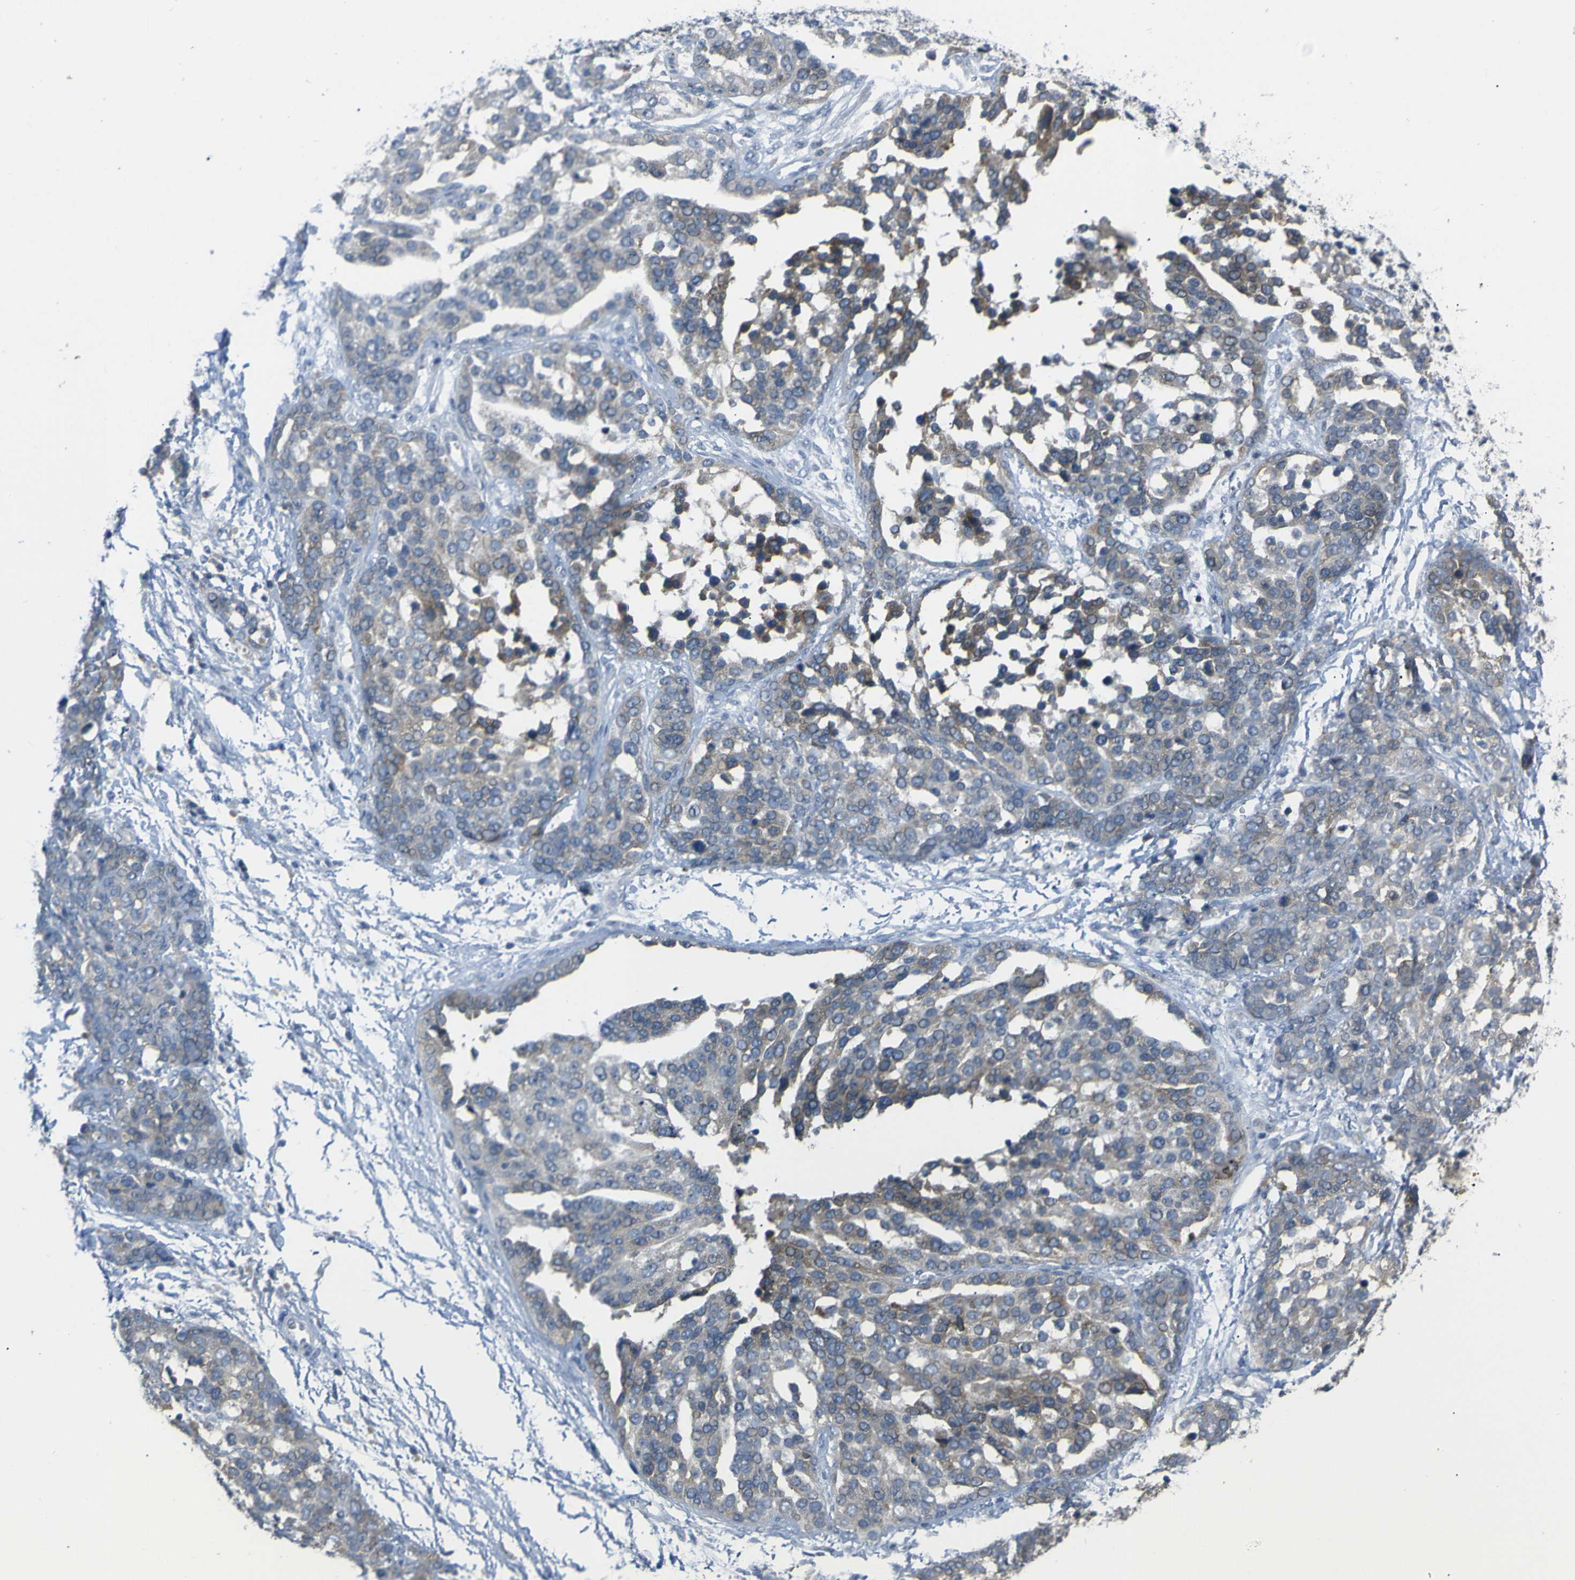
{"staining": {"intensity": "moderate", "quantity": "<25%", "location": "cytoplasmic/membranous"}, "tissue": "ovarian cancer", "cell_type": "Tumor cells", "image_type": "cancer", "snomed": [{"axis": "morphology", "description": "Cystadenocarcinoma, serous, NOS"}, {"axis": "topography", "description": "Ovary"}], "caption": "Protein analysis of ovarian serous cystadenocarcinoma tissue displays moderate cytoplasmic/membranous staining in approximately <25% of tumor cells.", "gene": "C6orf89", "patient": {"sex": "female", "age": 44}}